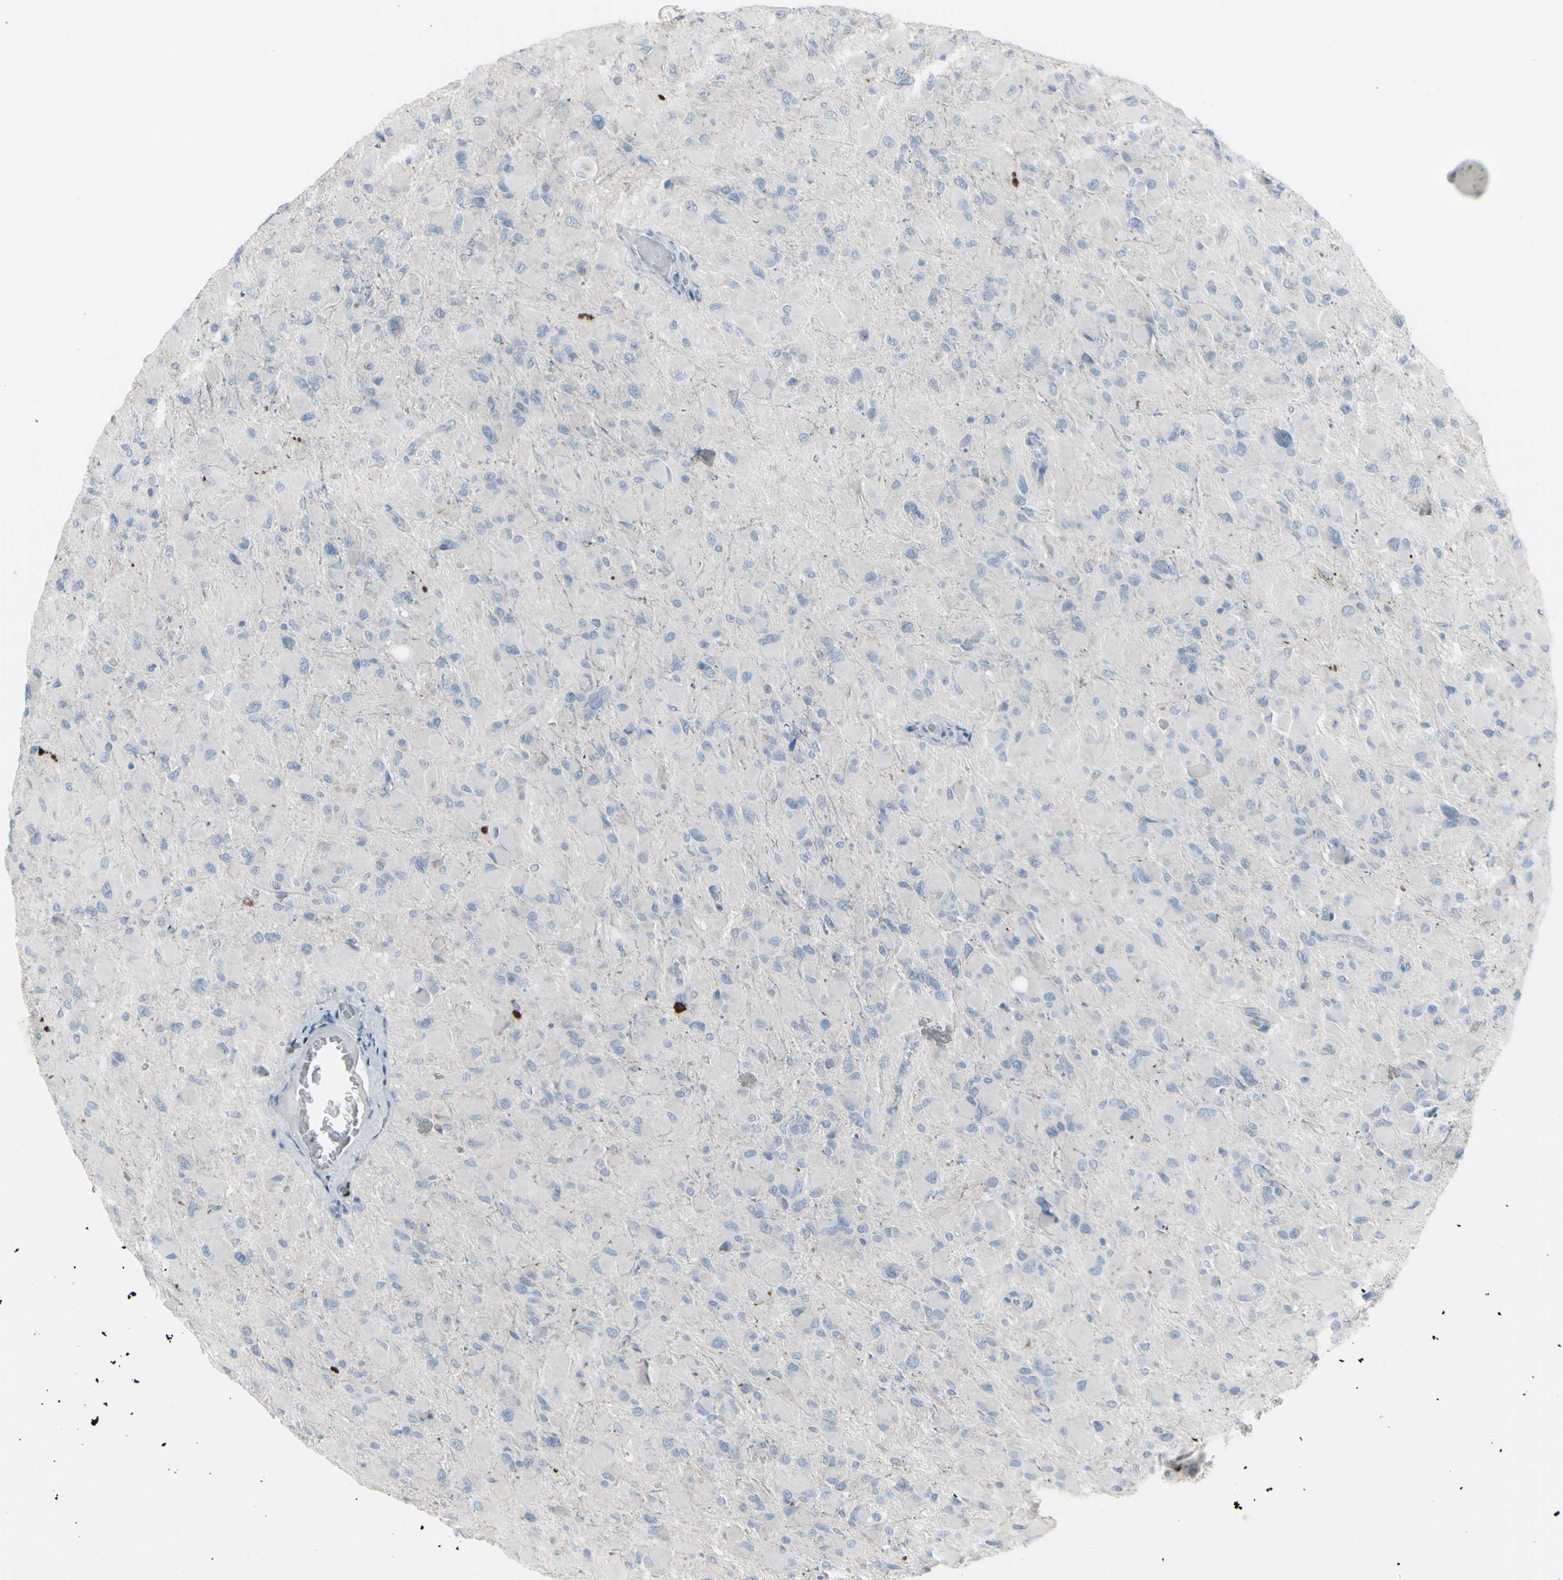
{"staining": {"intensity": "negative", "quantity": "none", "location": "none"}, "tissue": "glioma", "cell_type": "Tumor cells", "image_type": "cancer", "snomed": [{"axis": "morphology", "description": "Glioma, malignant, High grade"}, {"axis": "topography", "description": "Cerebral cortex"}], "caption": "An immunohistochemistry (IHC) histopathology image of glioma is shown. There is no staining in tumor cells of glioma.", "gene": "RAB3A", "patient": {"sex": "female", "age": 36}}